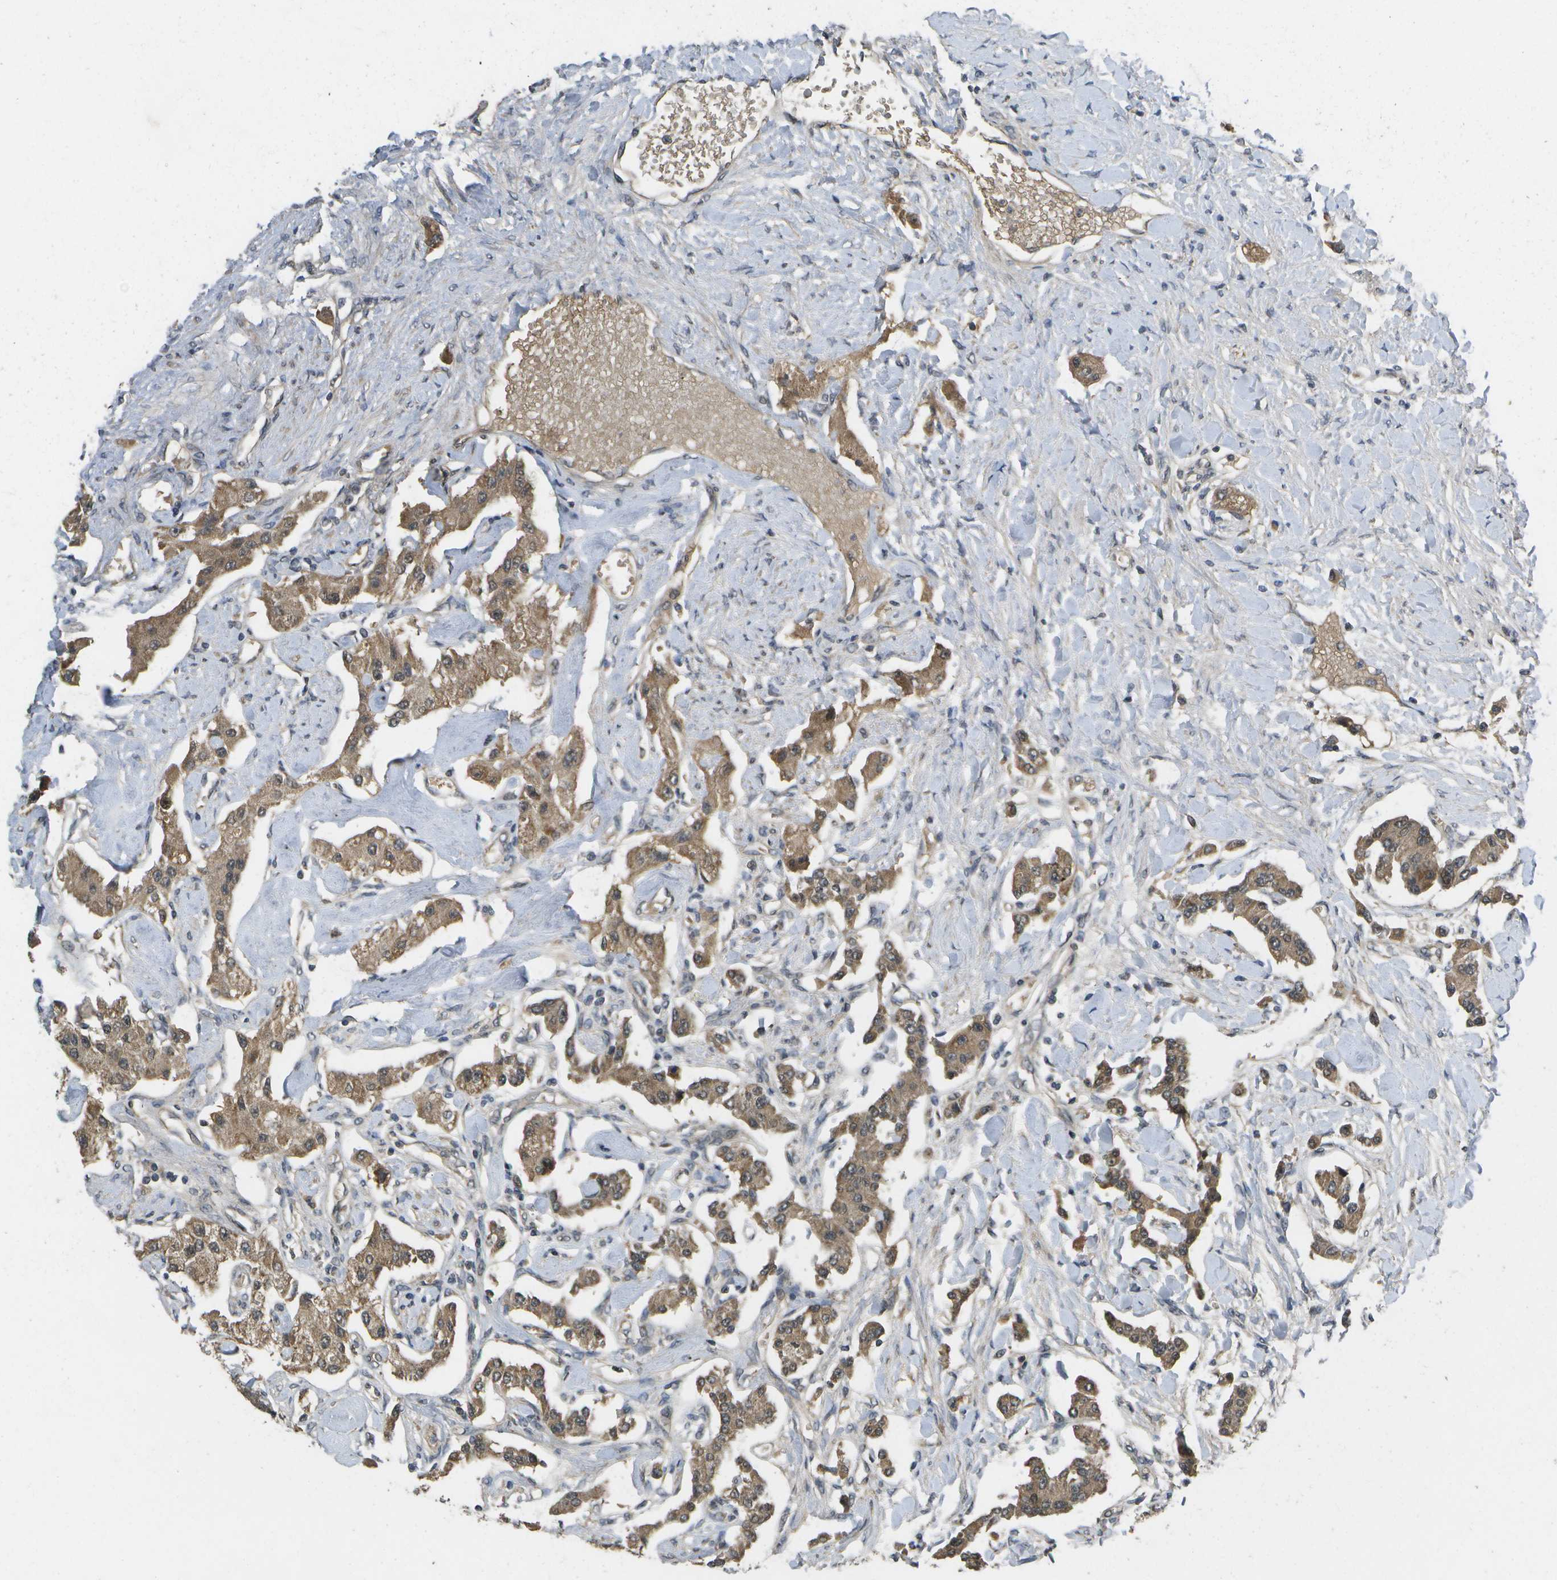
{"staining": {"intensity": "moderate", "quantity": ">75%", "location": "cytoplasmic/membranous"}, "tissue": "carcinoid", "cell_type": "Tumor cells", "image_type": "cancer", "snomed": [{"axis": "morphology", "description": "Carcinoid, malignant, NOS"}, {"axis": "topography", "description": "Pancreas"}], "caption": "A brown stain highlights moderate cytoplasmic/membranous positivity of a protein in human carcinoid (malignant) tumor cells. (Brightfield microscopy of DAB IHC at high magnification).", "gene": "ALAS1", "patient": {"sex": "male", "age": 41}}